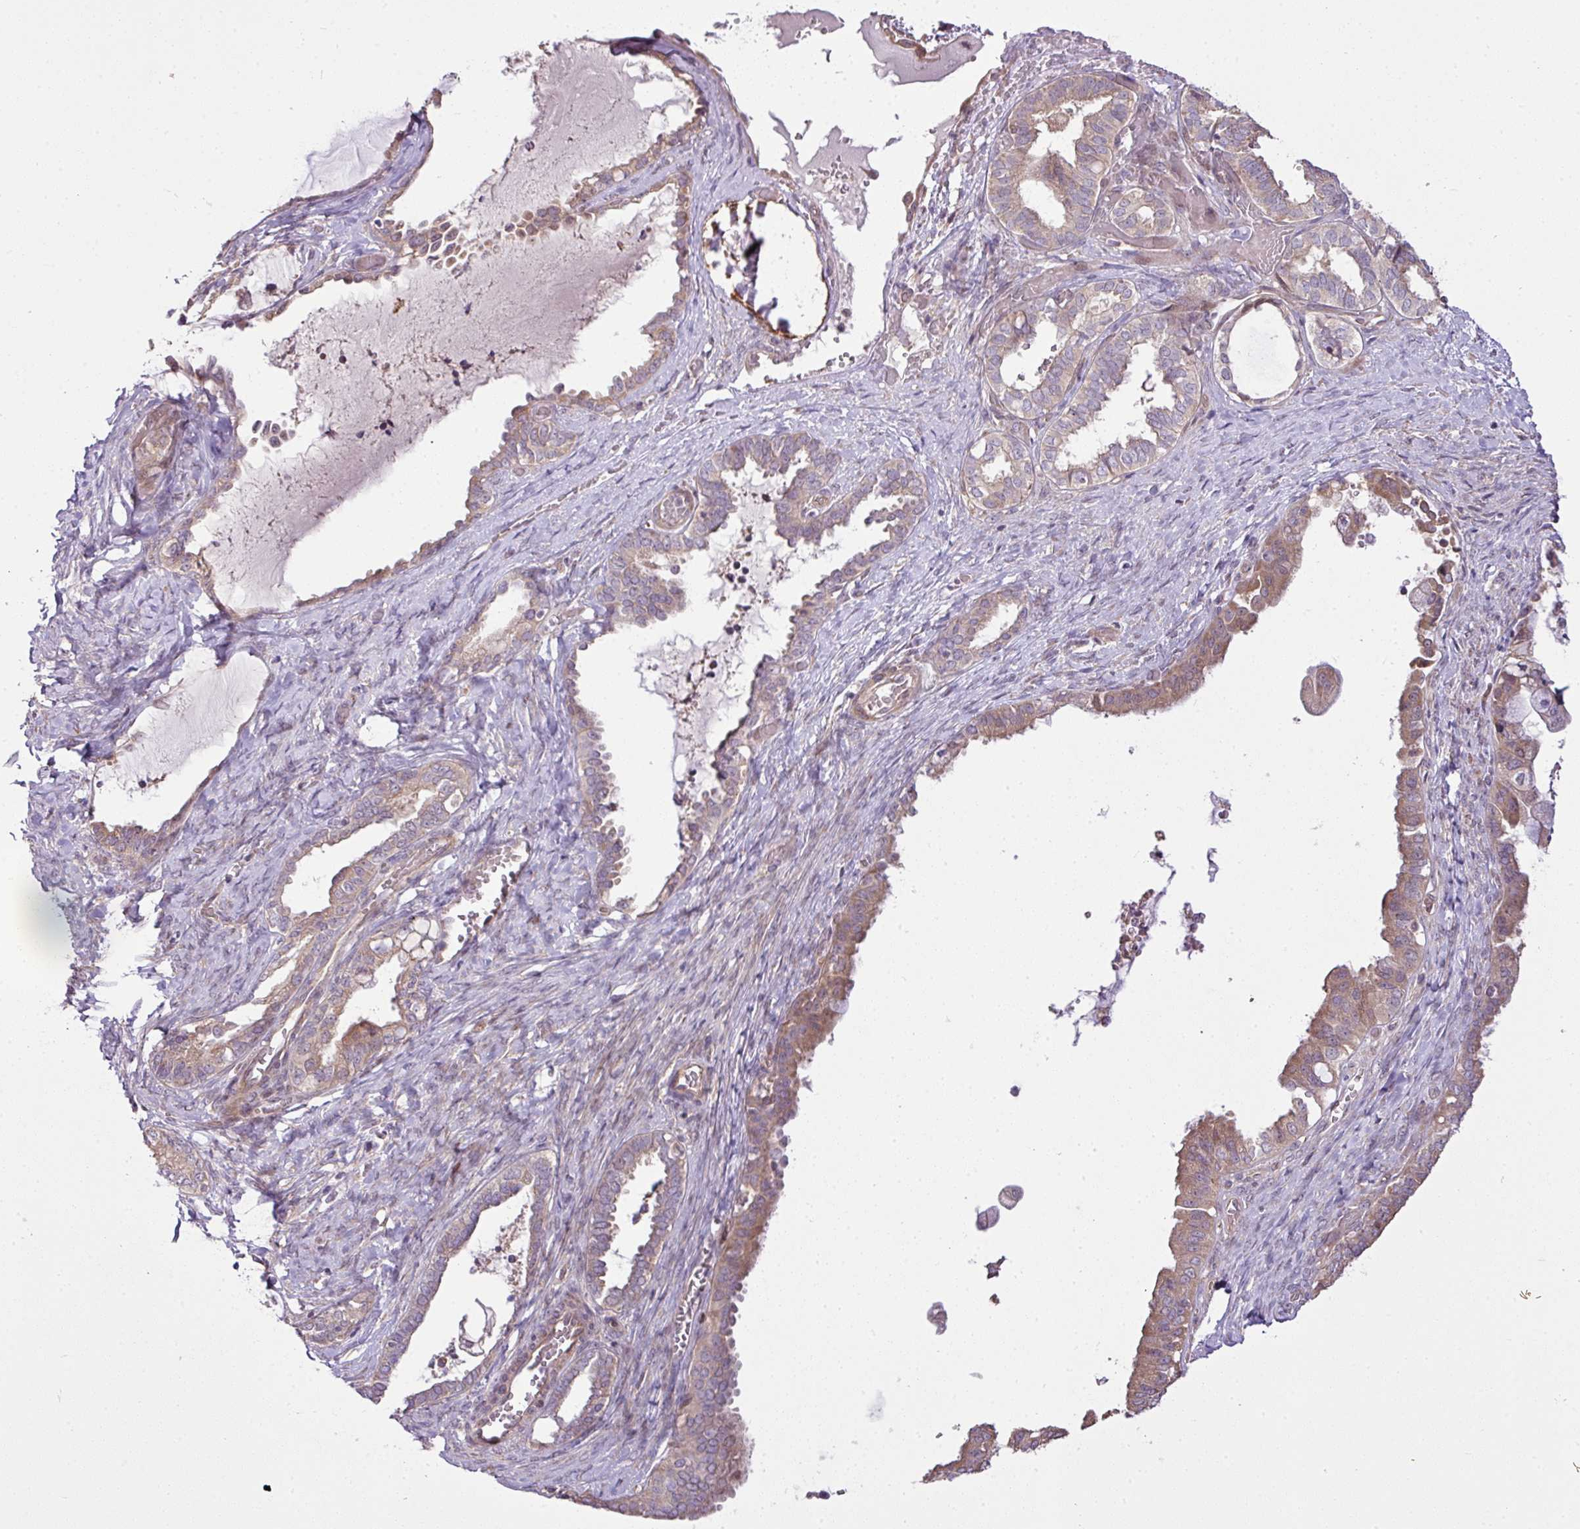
{"staining": {"intensity": "weak", "quantity": "25%-75%", "location": "cytoplasmic/membranous"}, "tissue": "ovarian cancer", "cell_type": "Tumor cells", "image_type": "cancer", "snomed": [{"axis": "morphology", "description": "Carcinoma, NOS"}, {"axis": "morphology", "description": "Carcinoma, endometroid"}, {"axis": "topography", "description": "Ovary"}], "caption": "The histopathology image demonstrates a brown stain indicating the presence of a protein in the cytoplasmic/membranous of tumor cells in endometroid carcinoma (ovarian). Immunohistochemistry (ihc) stains the protein in brown and the nuclei are stained blue.", "gene": "COX18", "patient": {"sex": "female", "age": 50}}